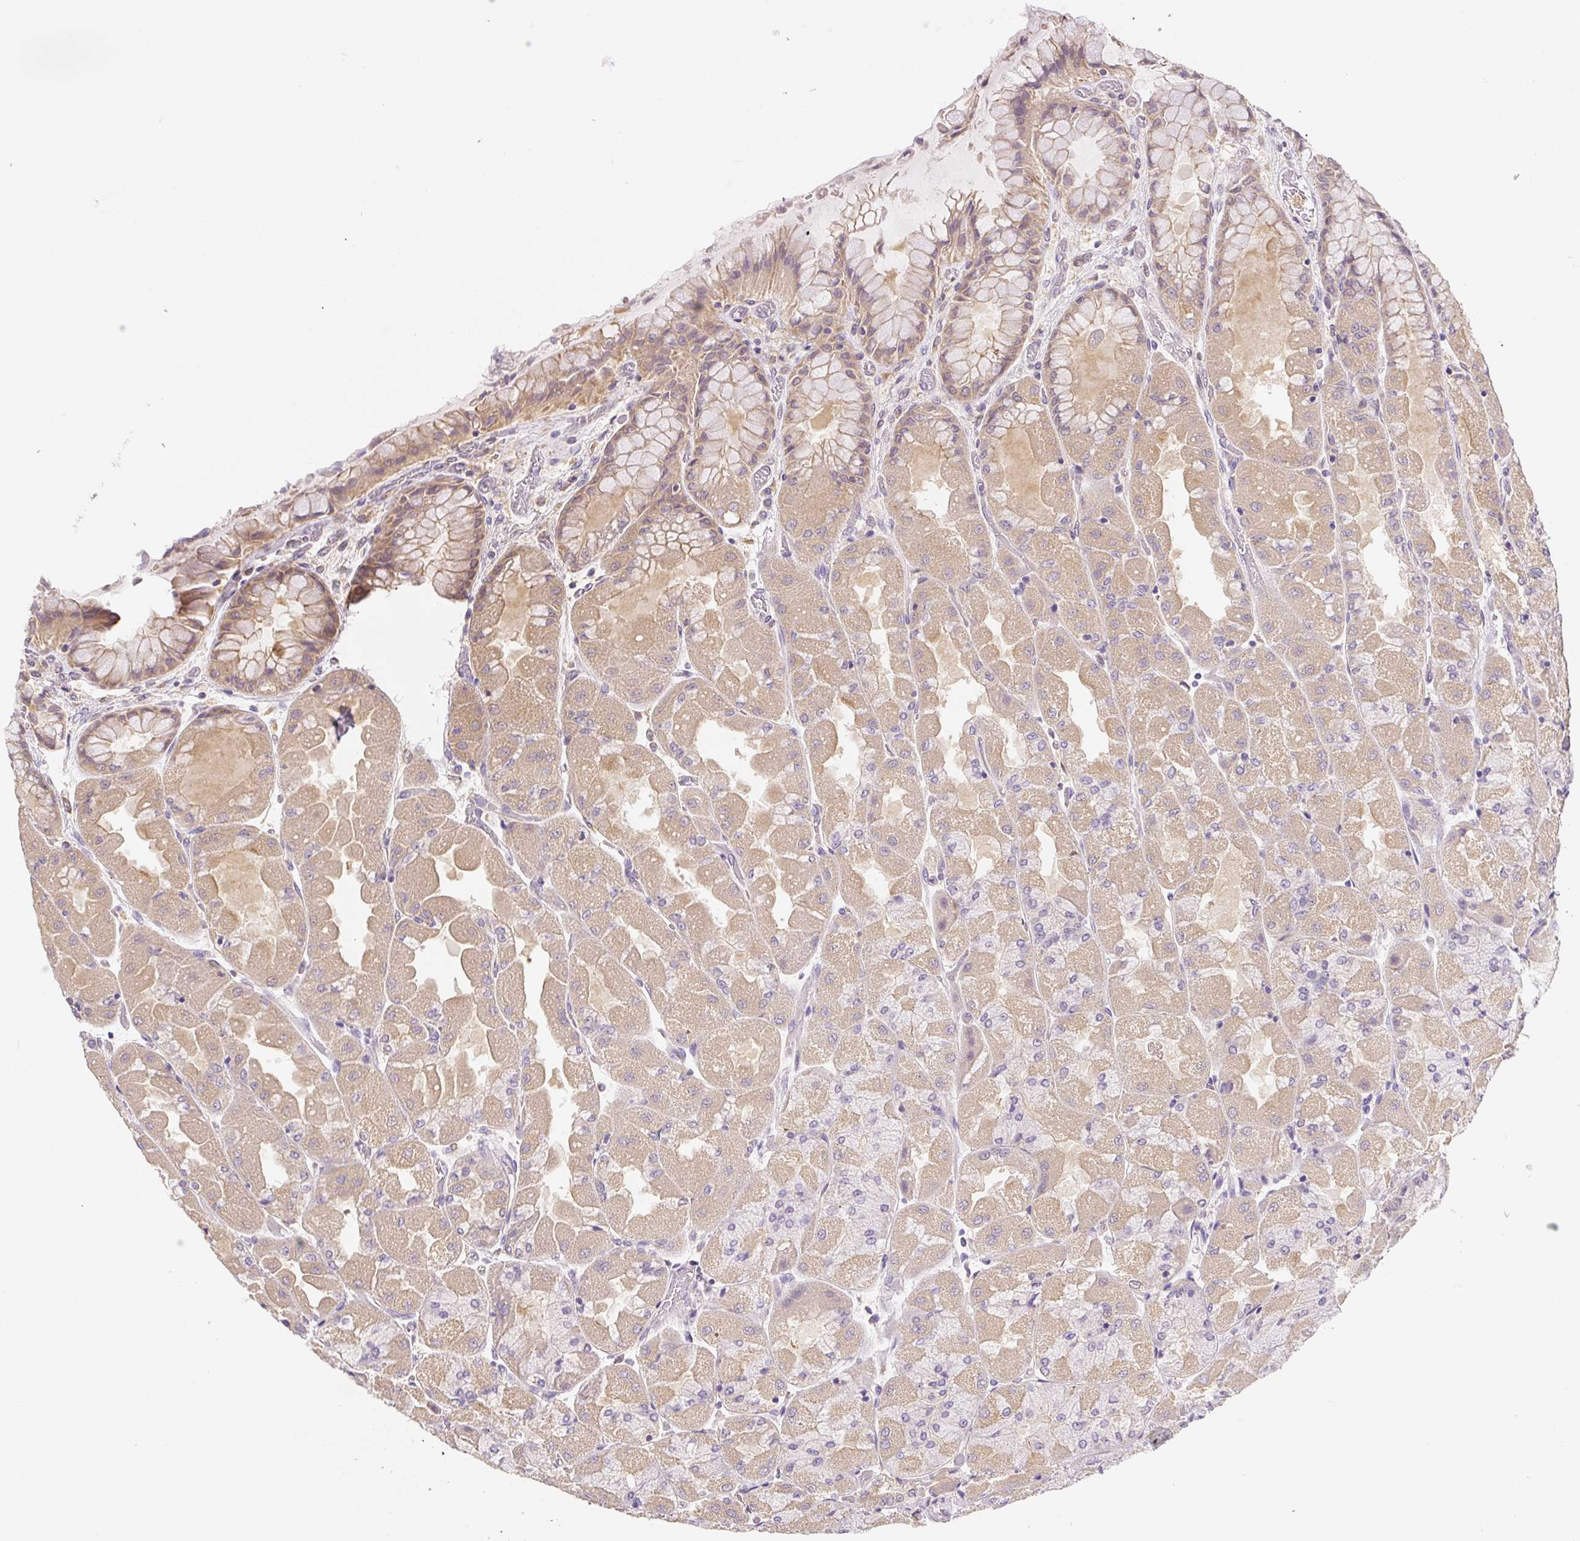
{"staining": {"intensity": "moderate", "quantity": "25%-75%", "location": "cytoplasmic/membranous"}, "tissue": "stomach", "cell_type": "Glandular cells", "image_type": "normal", "snomed": [{"axis": "morphology", "description": "Normal tissue, NOS"}, {"axis": "topography", "description": "Stomach"}], "caption": "The image demonstrates a brown stain indicating the presence of a protein in the cytoplasmic/membranous of glandular cells in stomach. The protein of interest is stained brown, and the nuclei are stained in blue (DAB IHC with brightfield microscopy, high magnification).", "gene": "PLA2G4A", "patient": {"sex": "female", "age": 61}}